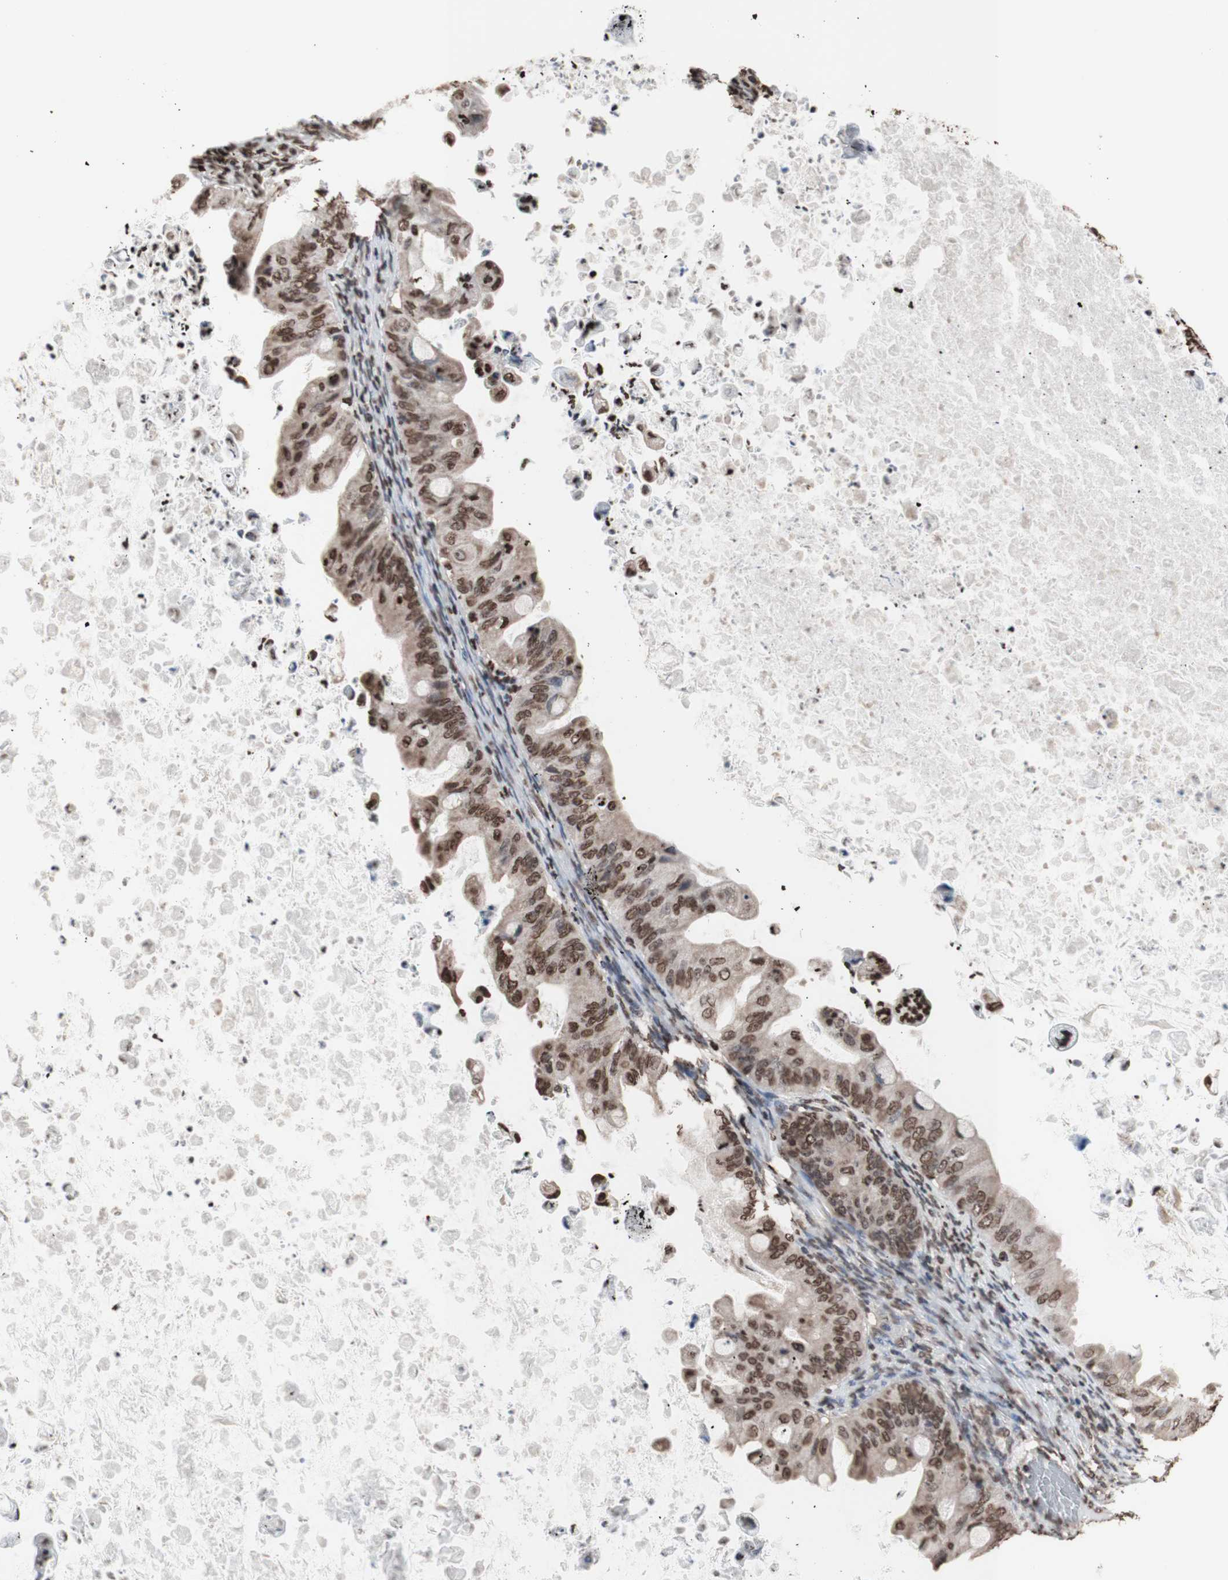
{"staining": {"intensity": "moderate", "quantity": ">75%", "location": "cytoplasmic/membranous,nuclear"}, "tissue": "ovarian cancer", "cell_type": "Tumor cells", "image_type": "cancer", "snomed": [{"axis": "morphology", "description": "Cystadenocarcinoma, mucinous, NOS"}, {"axis": "topography", "description": "Ovary"}], "caption": "Tumor cells reveal medium levels of moderate cytoplasmic/membranous and nuclear staining in about >75% of cells in human mucinous cystadenocarcinoma (ovarian).", "gene": "SNAI2", "patient": {"sex": "female", "age": 37}}